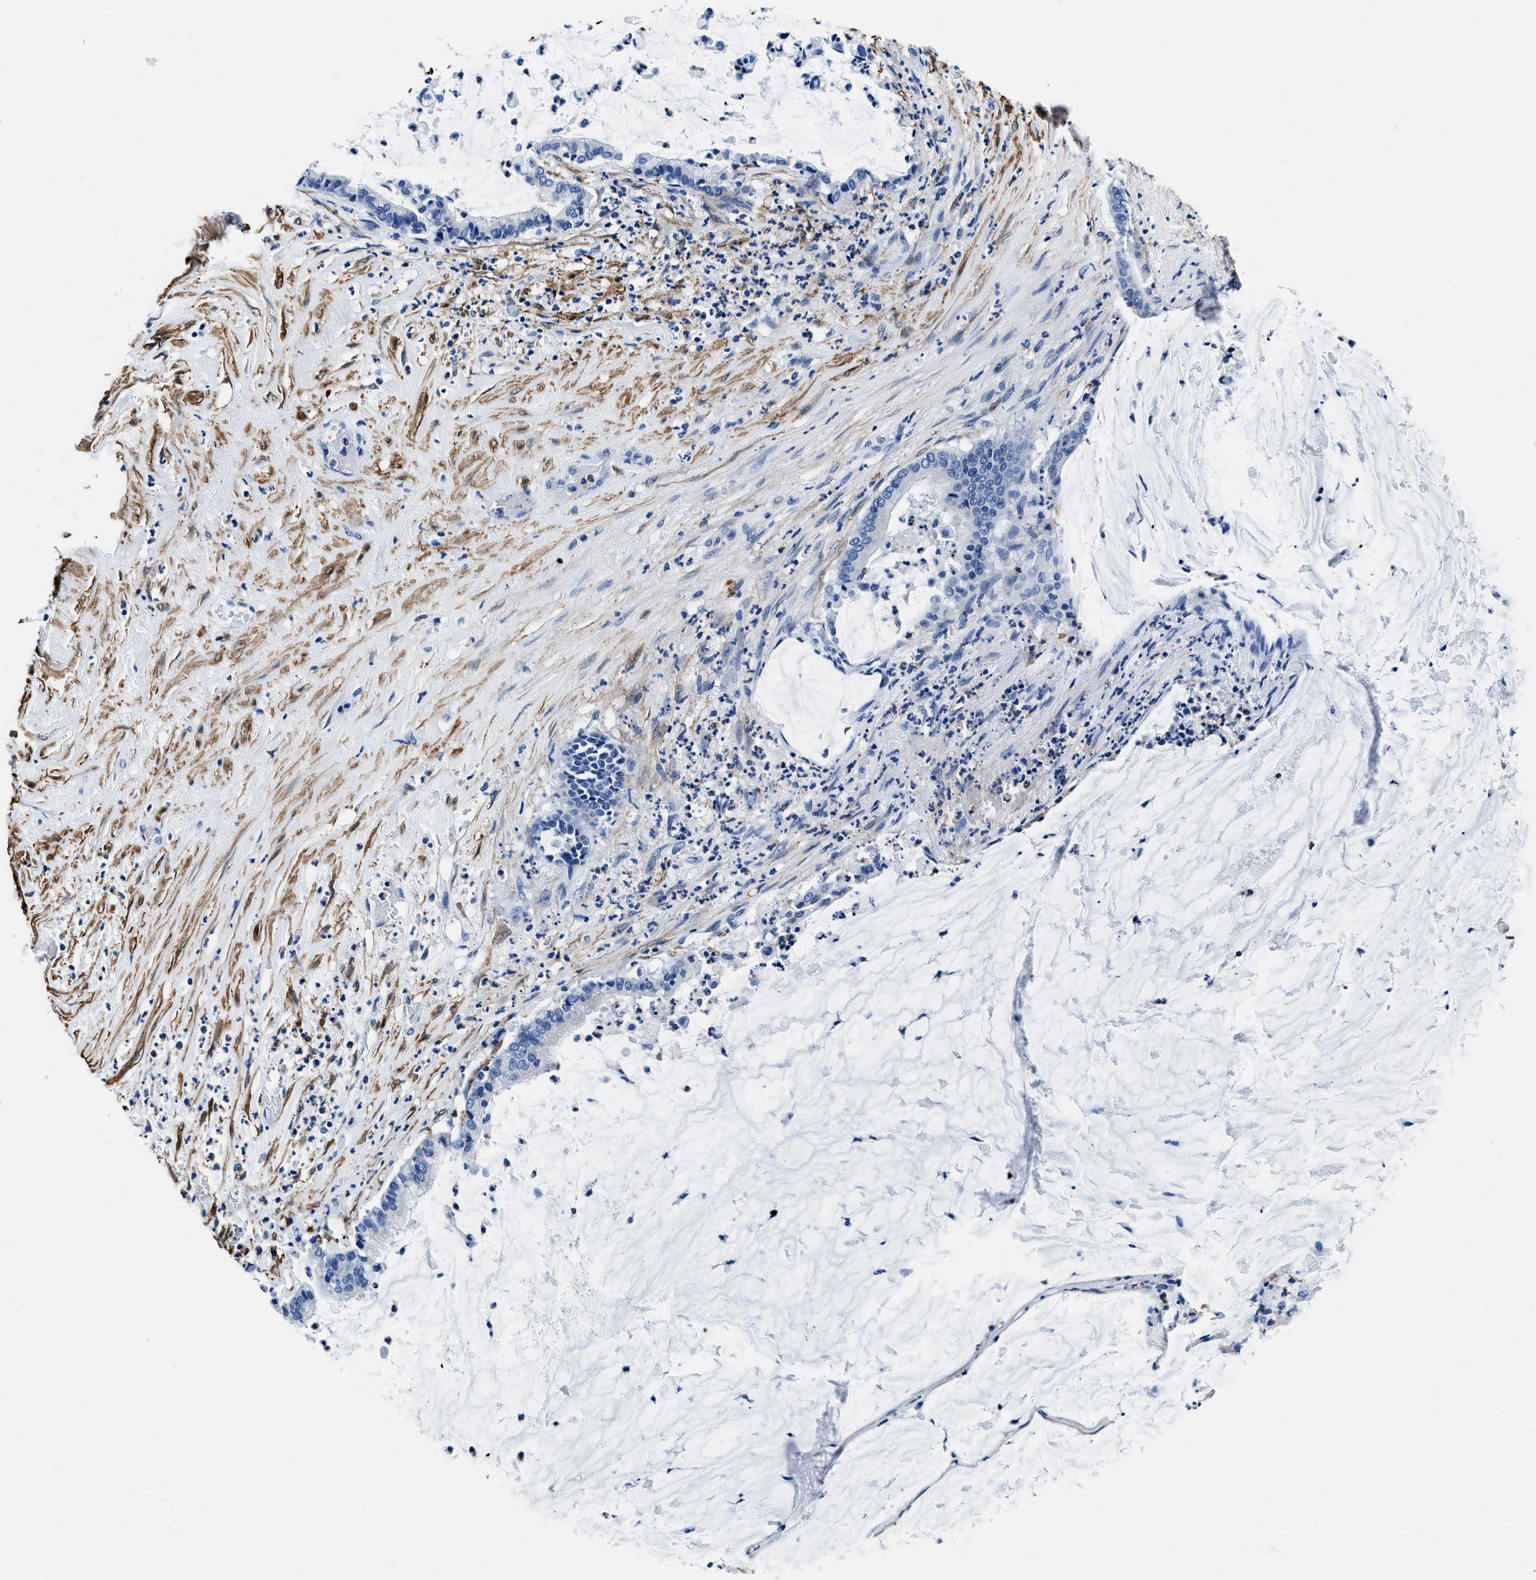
{"staining": {"intensity": "negative", "quantity": "none", "location": "none"}, "tissue": "pancreatic cancer", "cell_type": "Tumor cells", "image_type": "cancer", "snomed": [{"axis": "morphology", "description": "Adenocarcinoma, NOS"}, {"axis": "topography", "description": "Pancreas"}], "caption": "This is an immunohistochemistry micrograph of adenocarcinoma (pancreatic). There is no expression in tumor cells.", "gene": "TEX261", "patient": {"sex": "male", "age": 41}}